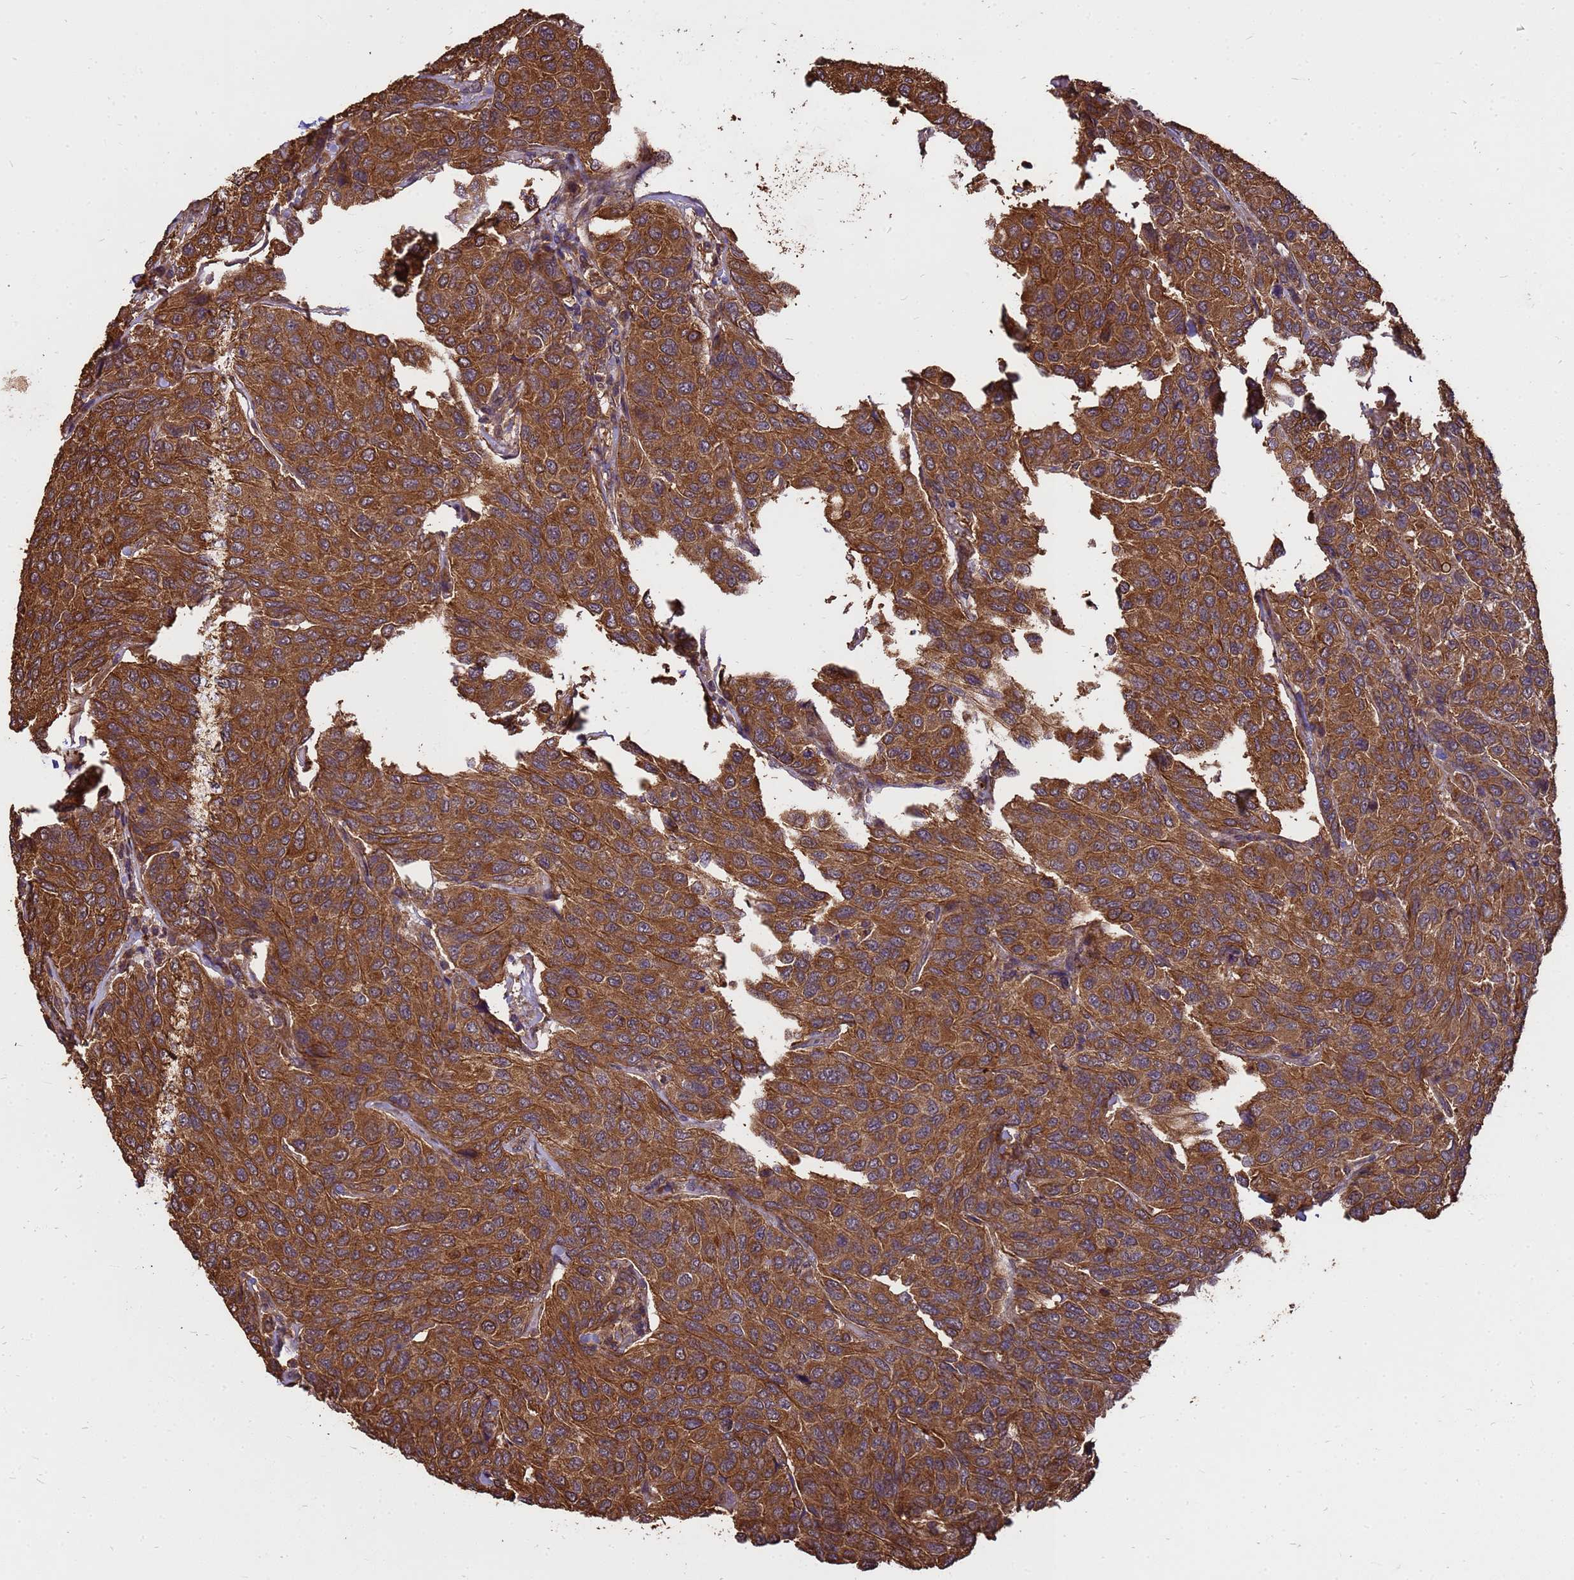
{"staining": {"intensity": "moderate", "quantity": ">75%", "location": "cytoplasmic/membranous"}, "tissue": "breast cancer", "cell_type": "Tumor cells", "image_type": "cancer", "snomed": [{"axis": "morphology", "description": "Duct carcinoma"}, {"axis": "topography", "description": "Breast"}], "caption": "This is an image of immunohistochemistry (IHC) staining of infiltrating ductal carcinoma (breast), which shows moderate positivity in the cytoplasmic/membranous of tumor cells.", "gene": "ZNF618", "patient": {"sex": "female", "age": 55}}